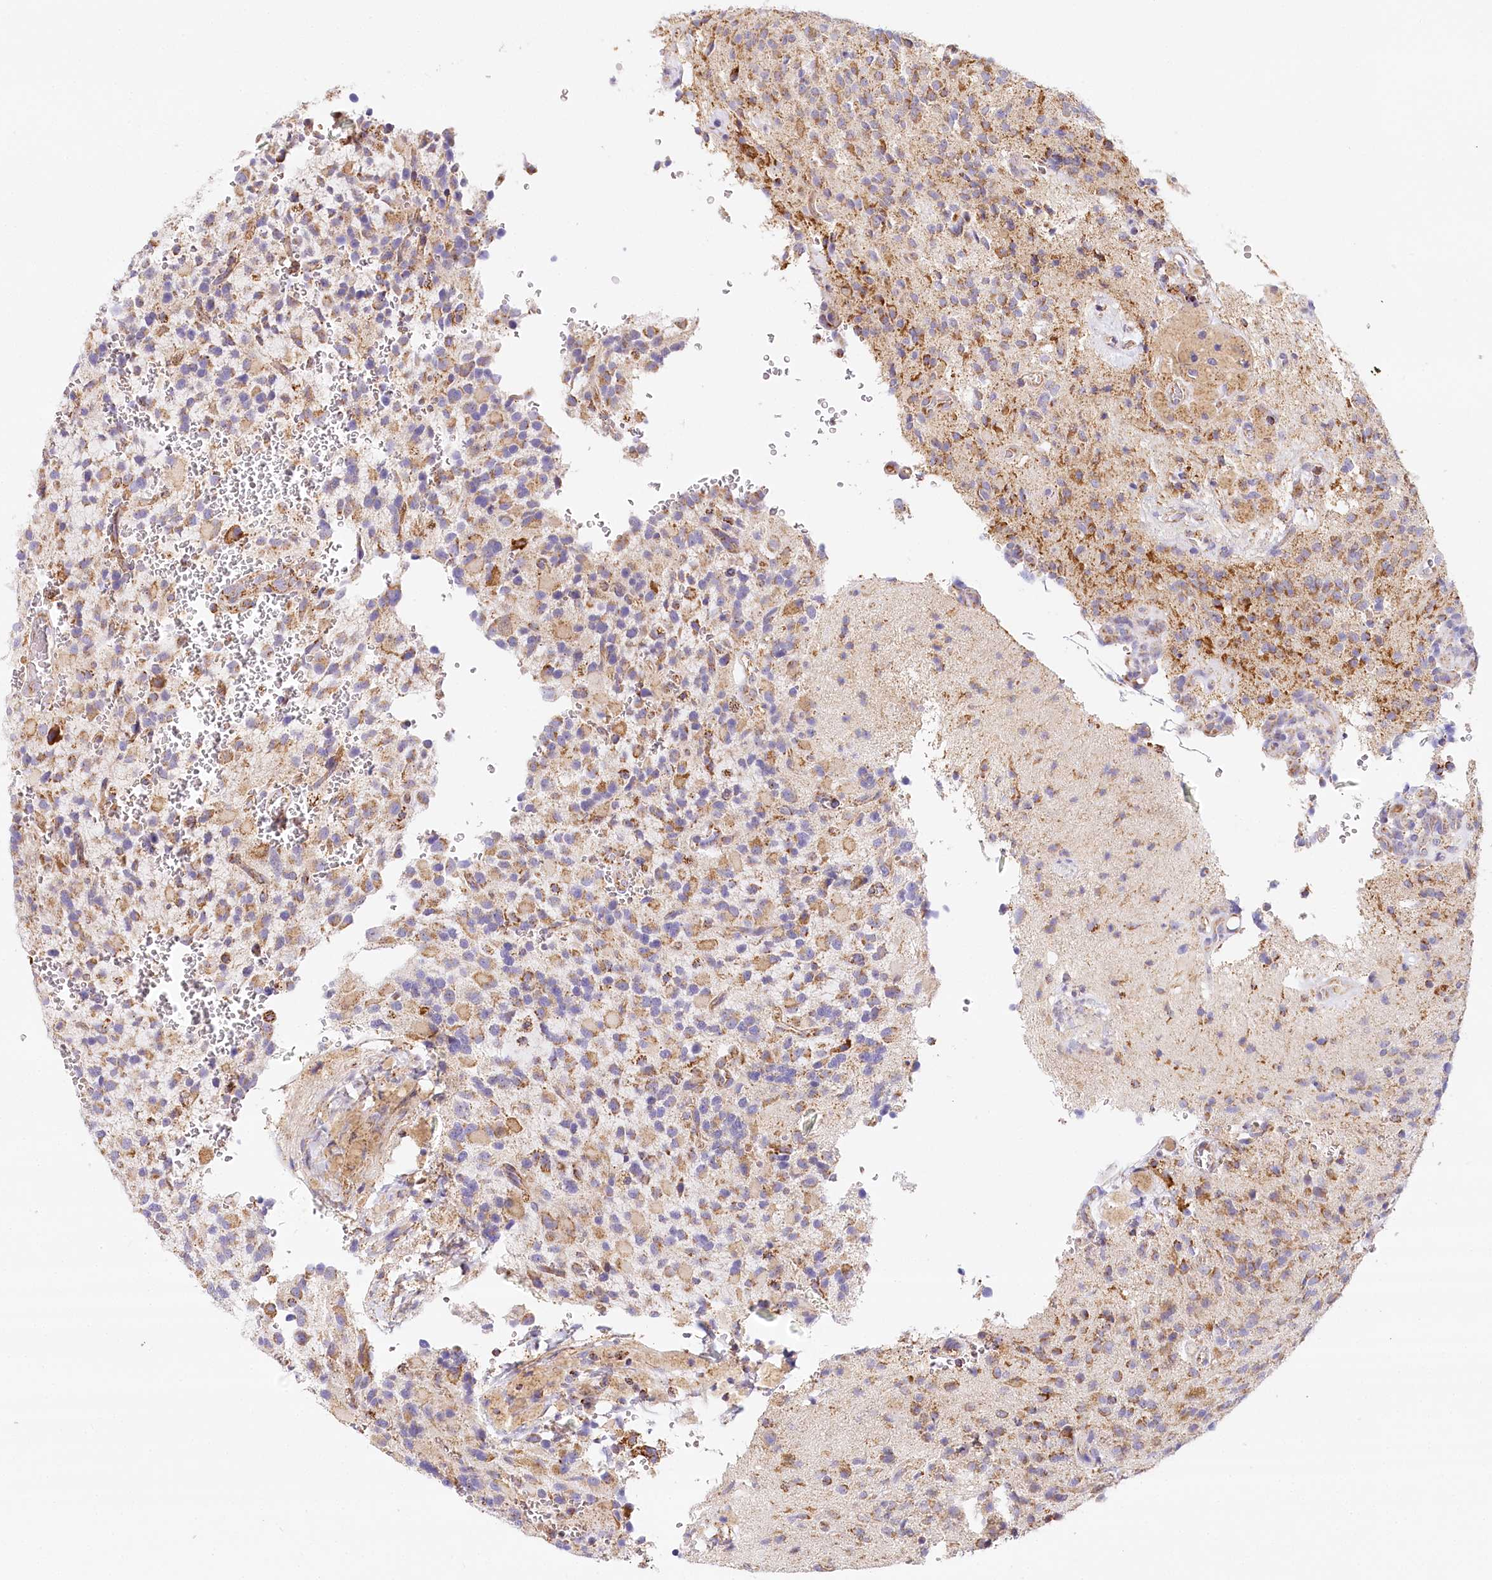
{"staining": {"intensity": "moderate", "quantity": ">75%", "location": "cytoplasmic/membranous"}, "tissue": "glioma", "cell_type": "Tumor cells", "image_type": "cancer", "snomed": [{"axis": "morphology", "description": "Glioma, malignant, High grade"}, {"axis": "topography", "description": "Brain"}], "caption": "Immunohistochemical staining of malignant high-grade glioma demonstrates medium levels of moderate cytoplasmic/membranous protein positivity in approximately >75% of tumor cells.", "gene": "LSS", "patient": {"sex": "male", "age": 34}}